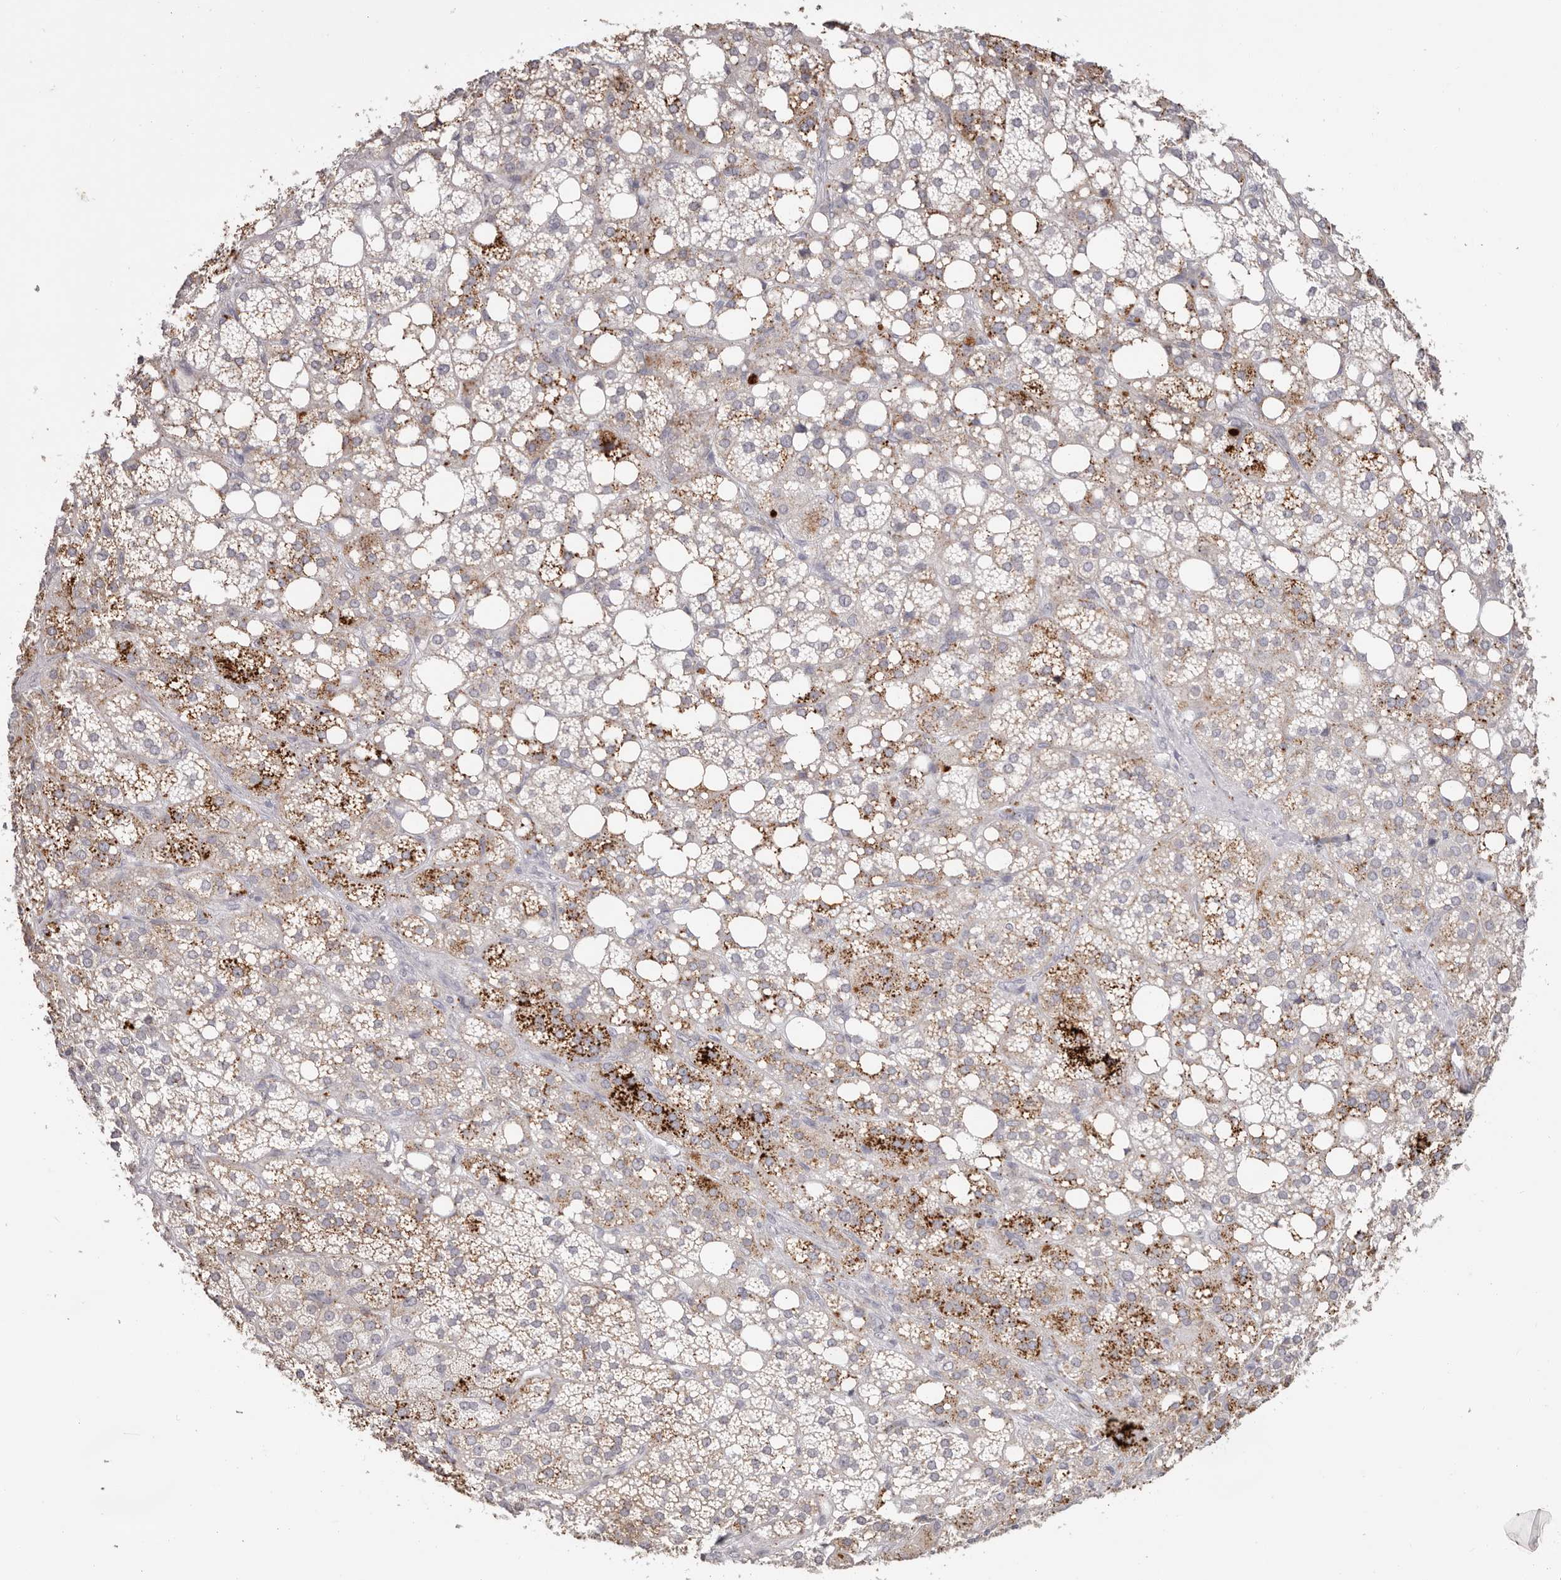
{"staining": {"intensity": "strong", "quantity": "25%-75%", "location": "cytoplasmic/membranous"}, "tissue": "adrenal gland", "cell_type": "Glandular cells", "image_type": "normal", "snomed": [{"axis": "morphology", "description": "Normal tissue, NOS"}, {"axis": "topography", "description": "Adrenal gland"}], "caption": "Immunohistochemistry (IHC) (DAB (3,3'-diaminobenzidine)) staining of benign human adrenal gland displays strong cytoplasmic/membranous protein staining in approximately 25%-75% of glandular cells.", "gene": "PCDHB6", "patient": {"sex": "female", "age": 59}}